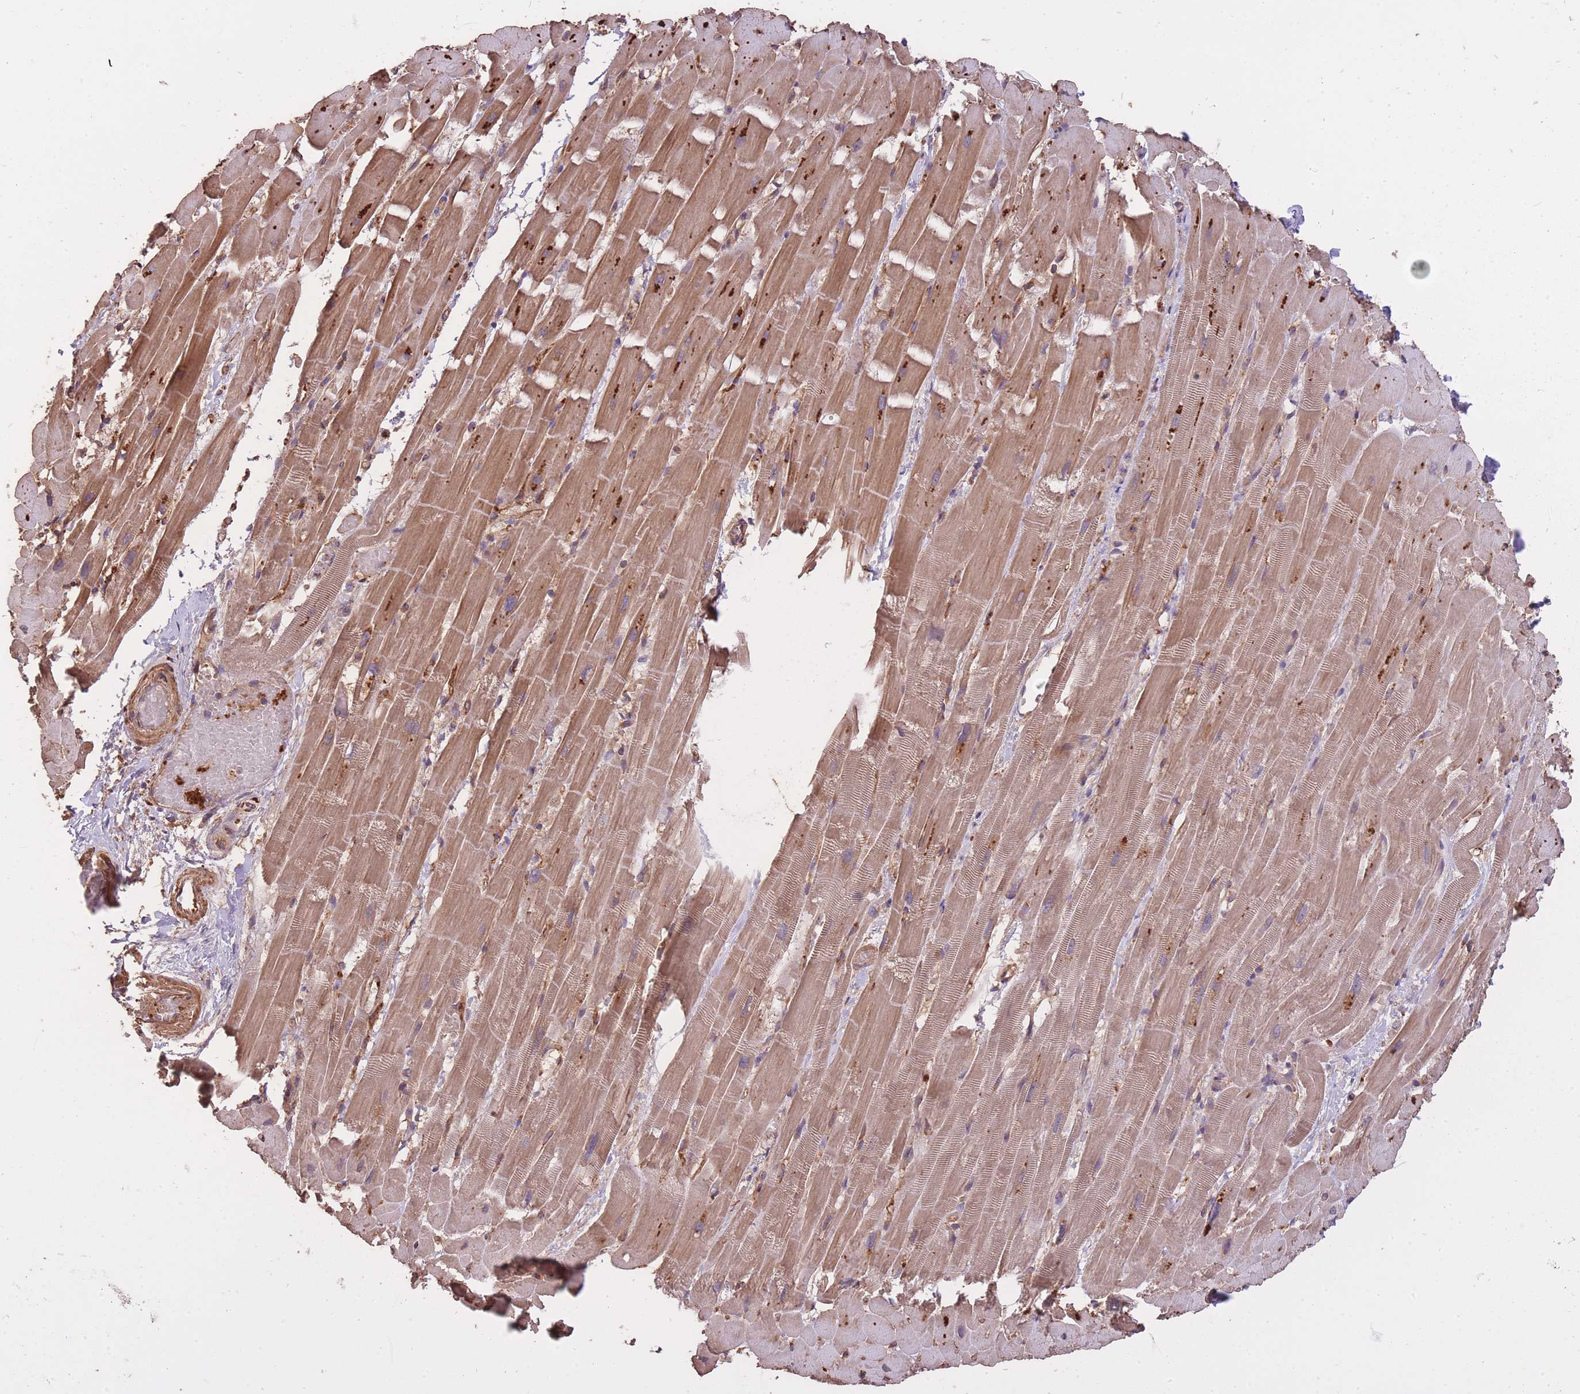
{"staining": {"intensity": "moderate", "quantity": "25%-75%", "location": "cytoplasmic/membranous"}, "tissue": "heart muscle", "cell_type": "Cardiomyocytes", "image_type": "normal", "snomed": [{"axis": "morphology", "description": "Normal tissue, NOS"}, {"axis": "topography", "description": "Heart"}], "caption": "Unremarkable heart muscle was stained to show a protein in brown. There is medium levels of moderate cytoplasmic/membranous positivity in approximately 25%-75% of cardiomyocytes. (Brightfield microscopy of DAB IHC at high magnification).", "gene": "ARMH3", "patient": {"sex": "male", "age": 37}}